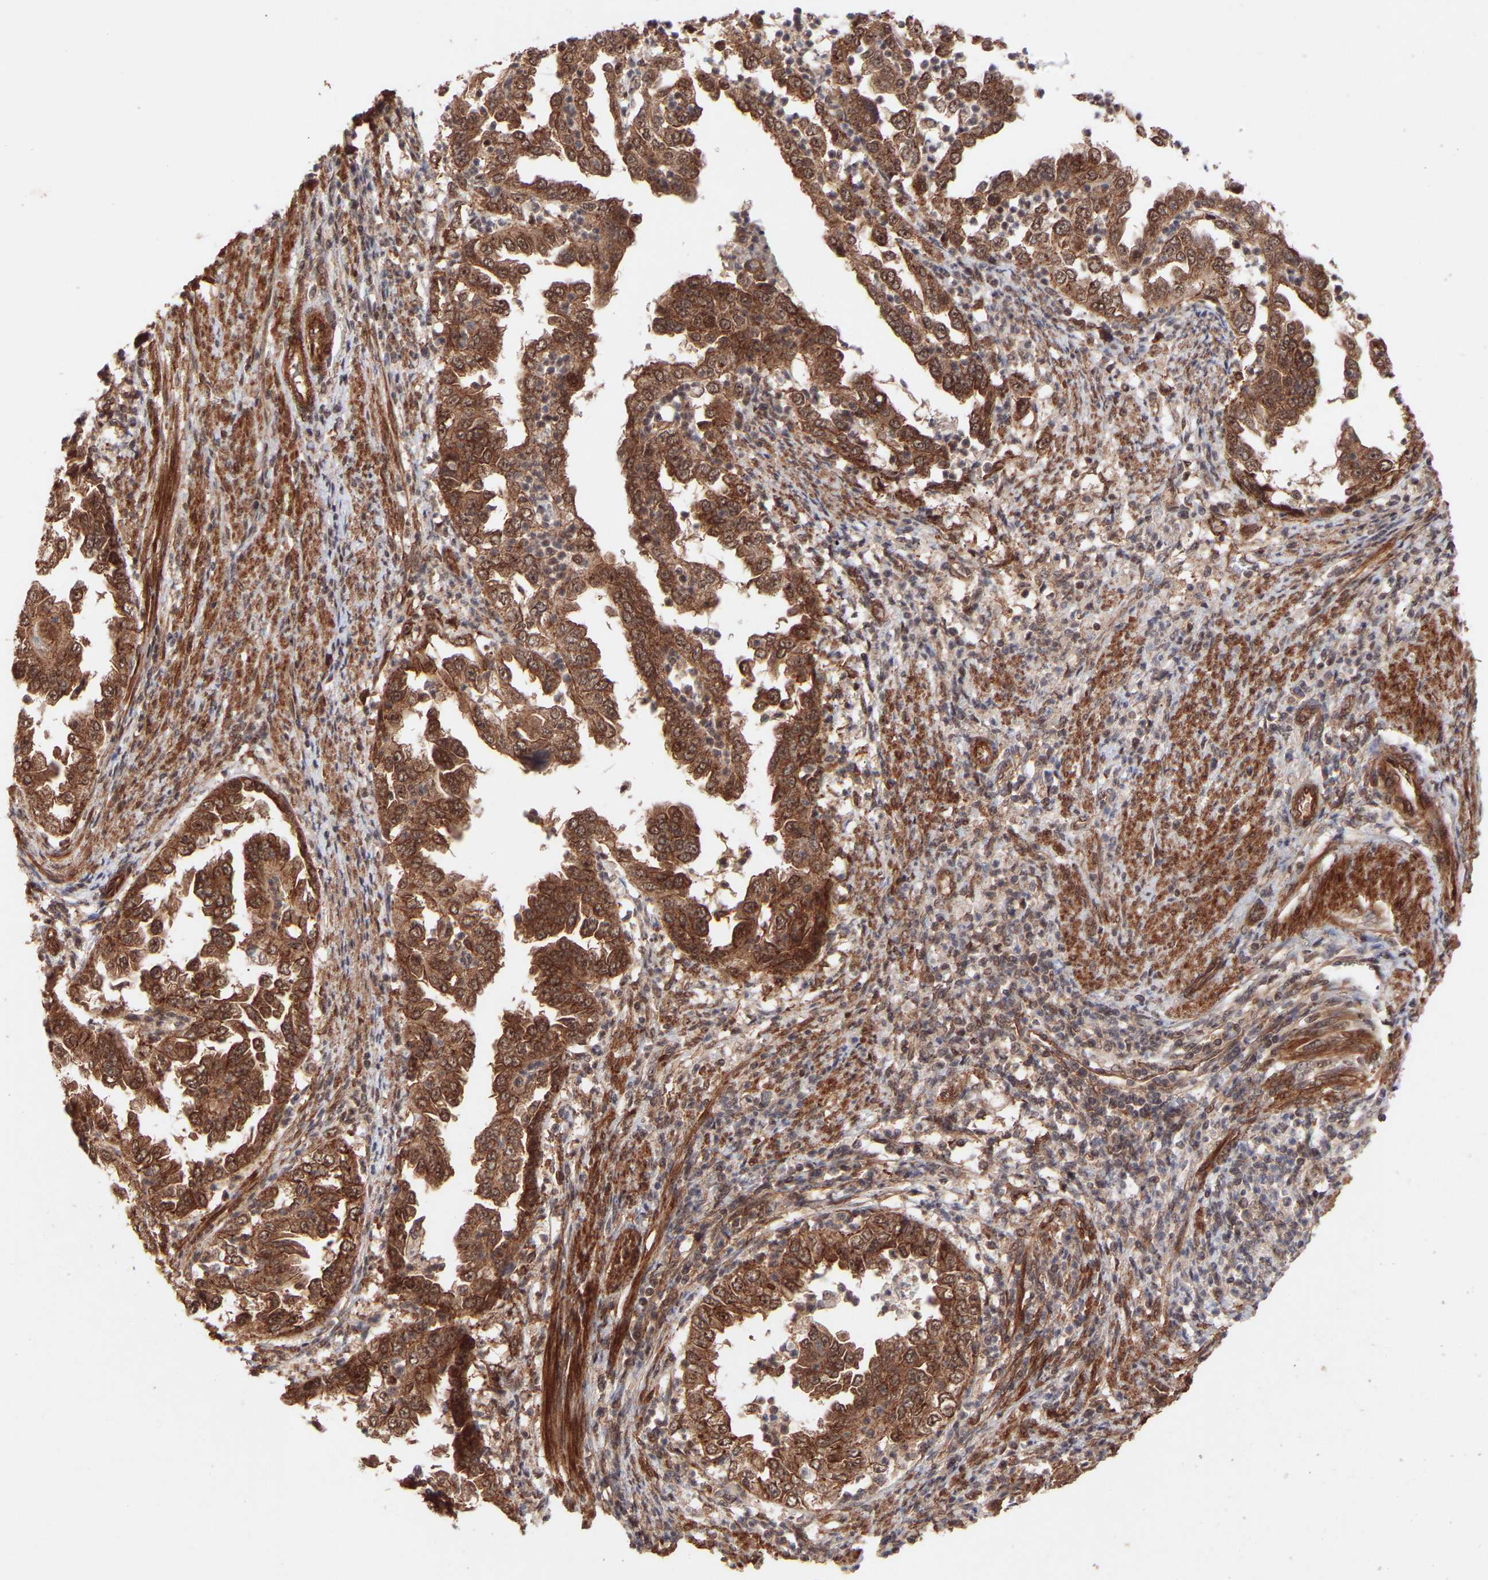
{"staining": {"intensity": "strong", "quantity": ">75%", "location": "cytoplasmic/membranous,nuclear"}, "tissue": "endometrial cancer", "cell_type": "Tumor cells", "image_type": "cancer", "snomed": [{"axis": "morphology", "description": "Adenocarcinoma, NOS"}, {"axis": "topography", "description": "Endometrium"}], "caption": "The micrograph exhibits a brown stain indicating the presence of a protein in the cytoplasmic/membranous and nuclear of tumor cells in adenocarcinoma (endometrial).", "gene": "PDLIM5", "patient": {"sex": "female", "age": 85}}